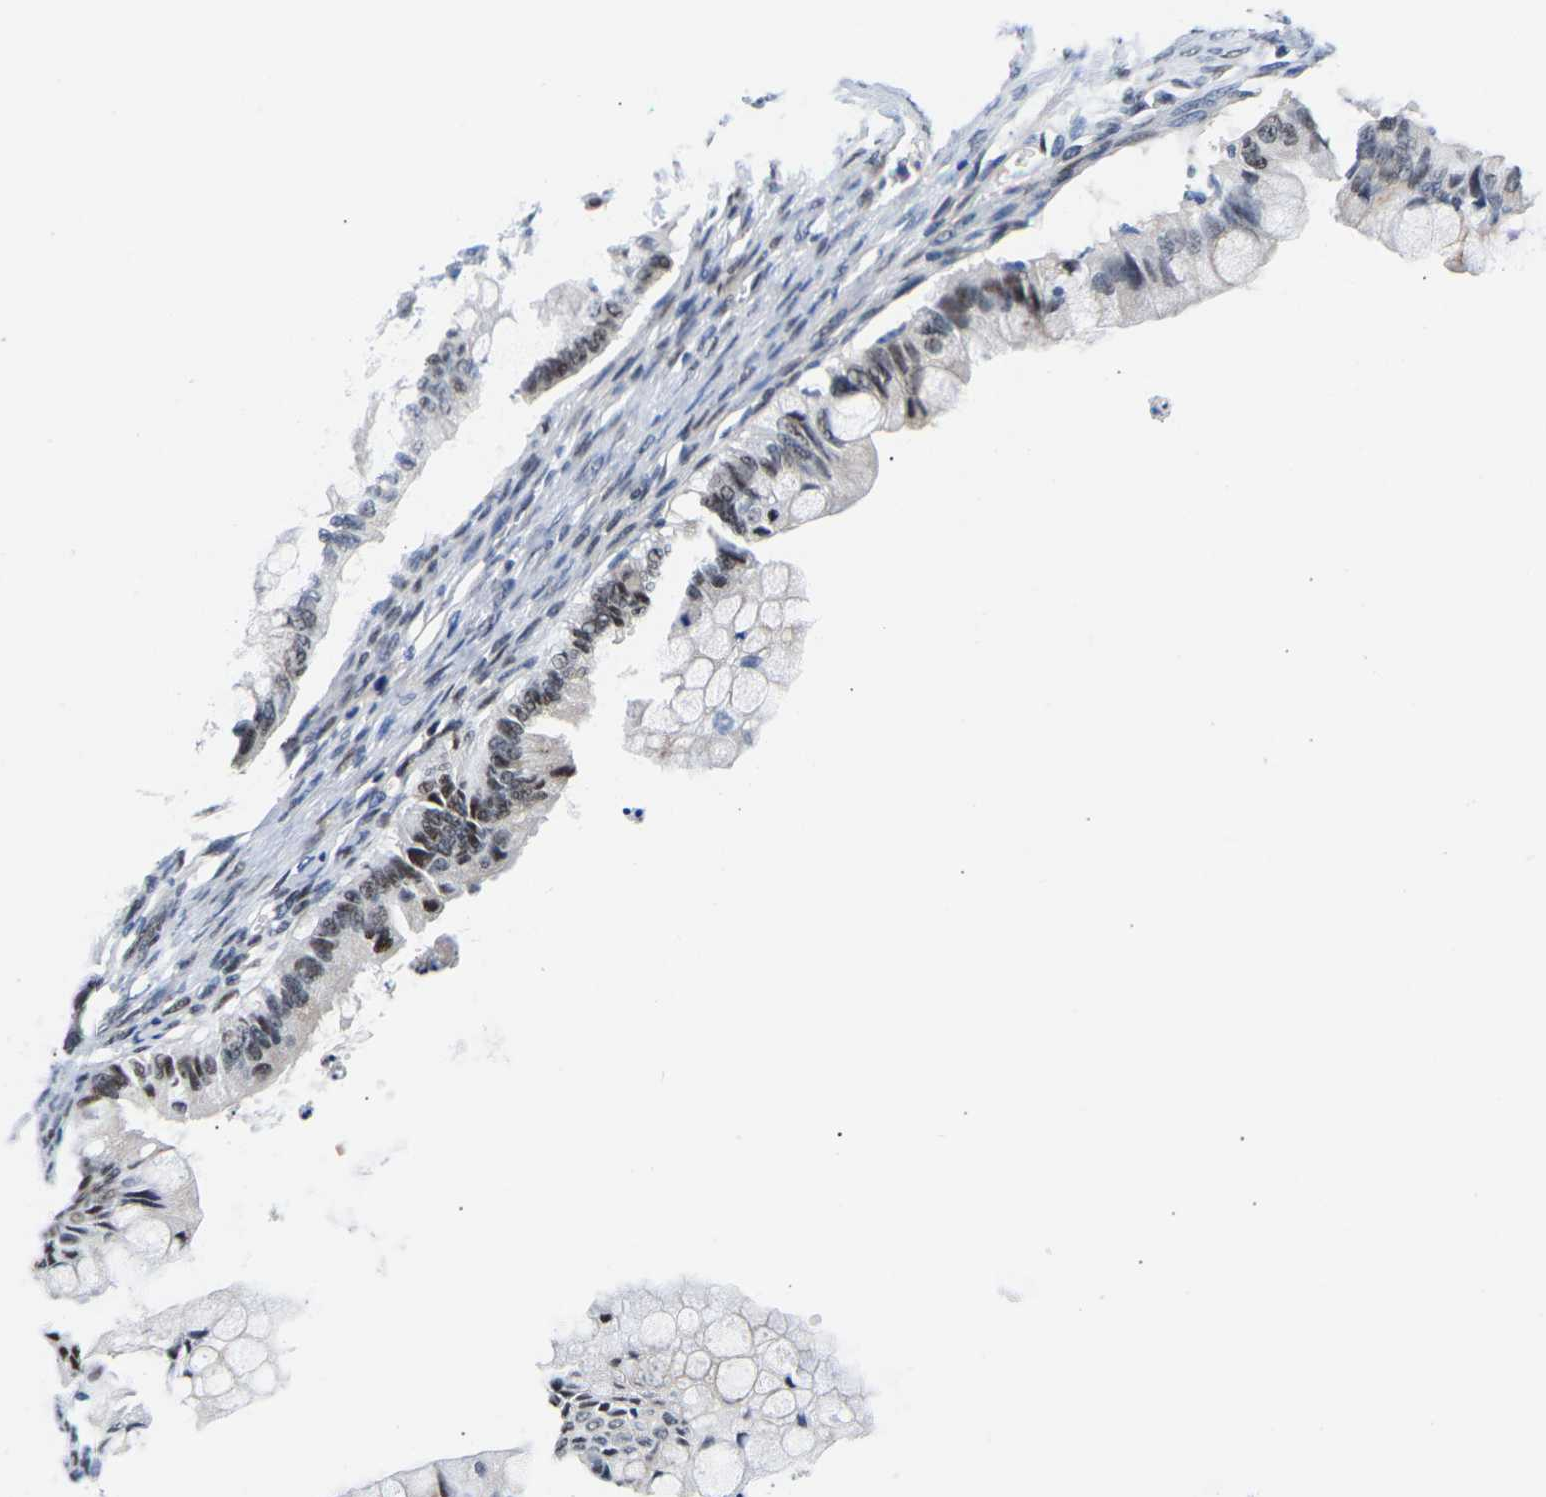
{"staining": {"intensity": "moderate", "quantity": "<25%", "location": "nuclear"}, "tissue": "ovarian cancer", "cell_type": "Tumor cells", "image_type": "cancer", "snomed": [{"axis": "morphology", "description": "Cystadenocarcinoma, mucinous, NOS"}, {"axis": "topography", "description": "Ovary"}], "caption": "Moderate nuclear staining is appreciated in about <25% of tumor cells in ovarian cancer.", "gene": "PTRHD1", "patient": {"sex": "female", "age": 57}}